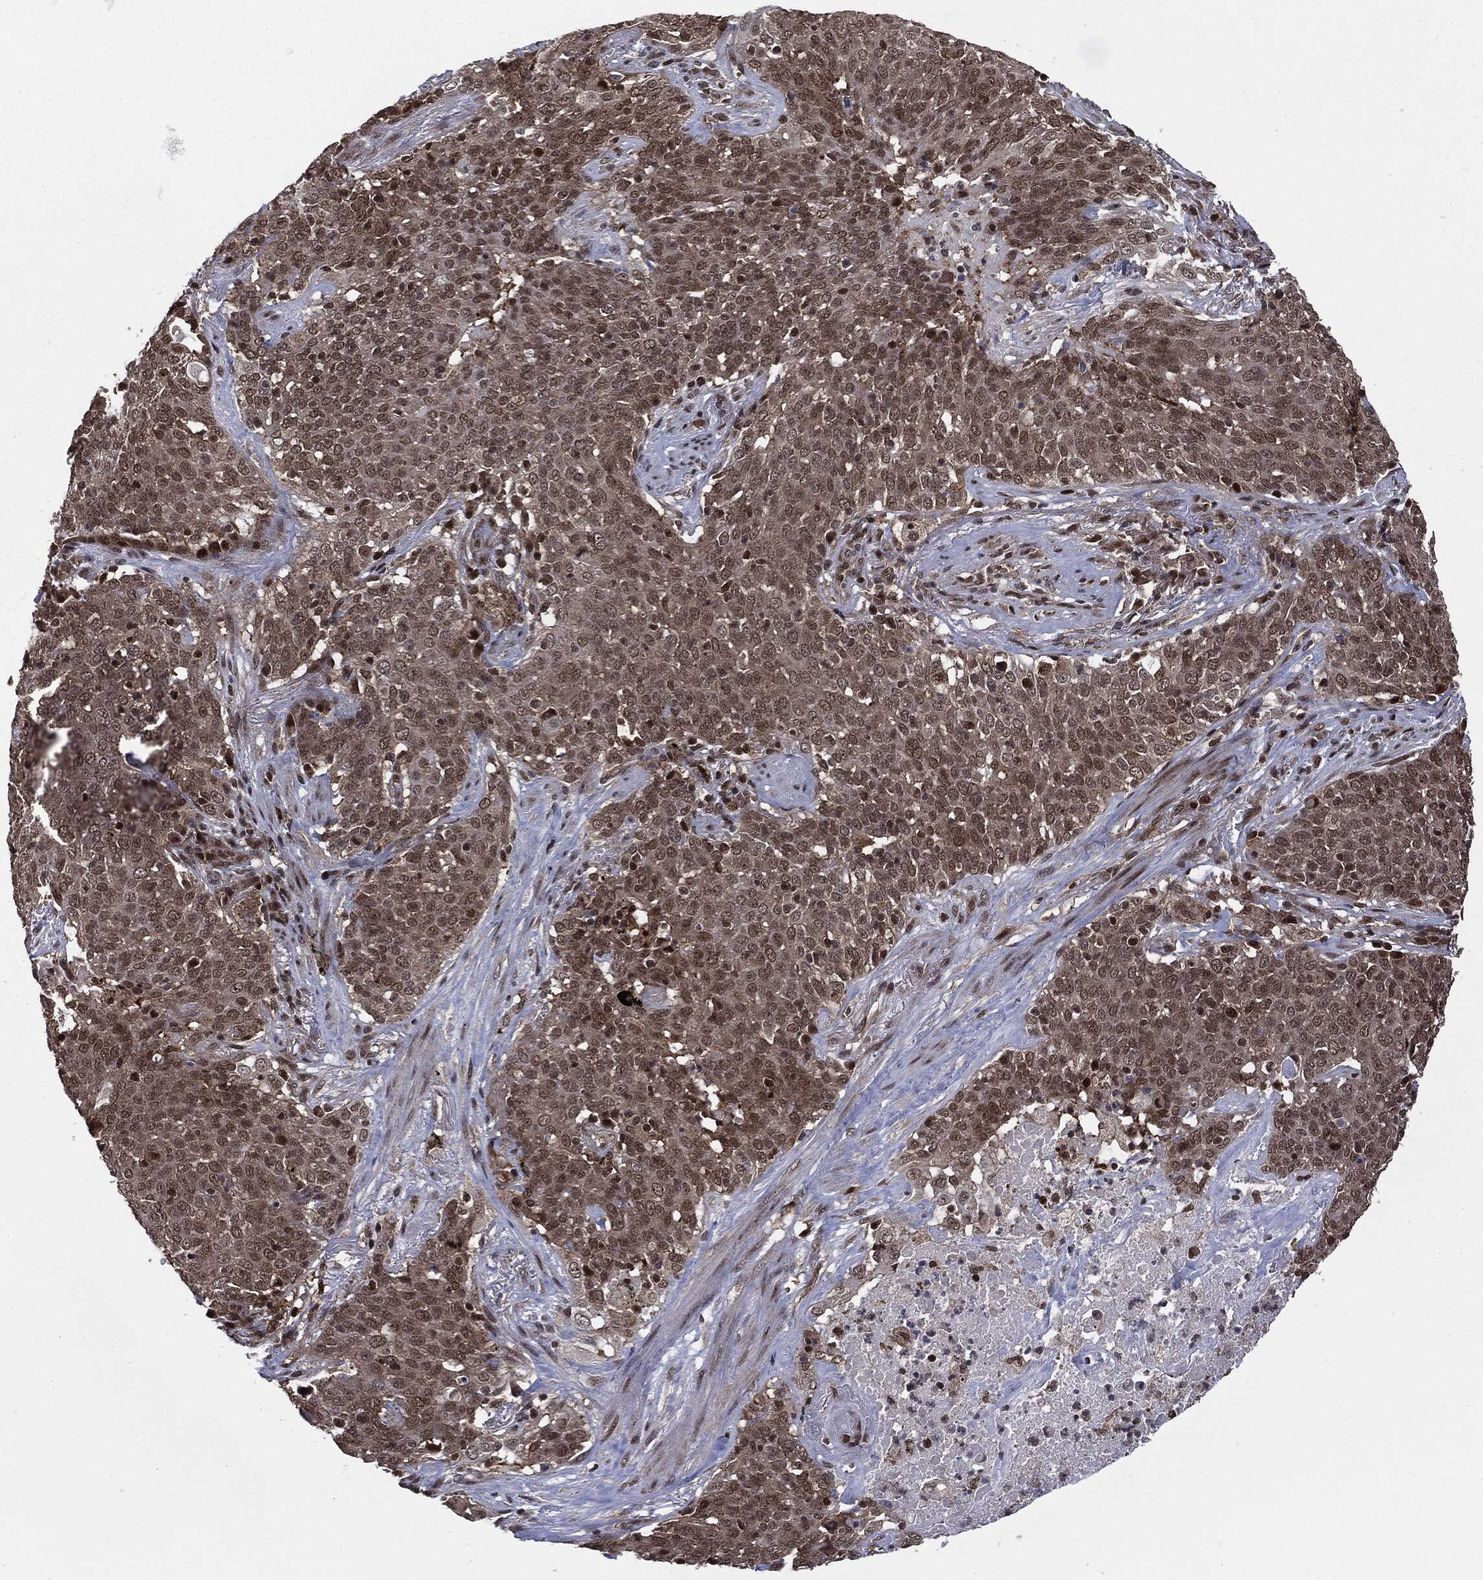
{"staining": {"intensity": "negative", "quantity": "none", "location": "none"}, "tissue": "lung cancer", "cell_type": "Tumor cells", "image_type": "cancer", "snomed": [{"axis": "morphology", "description": "Squamous cell carcinoma, NOS"}, {"axis": "topography", "description": "Lung"}], "caption": "Immunohistochemical staining of lung cancer (squamous cell carcinoma) exhibits no significant staining in tumor cells. (Brightfield microscopy of DAB immunohistochemistry (IHC) at high magnification).", "gene": "PTPA", "patient": {"sex": "male", "age": 82}}